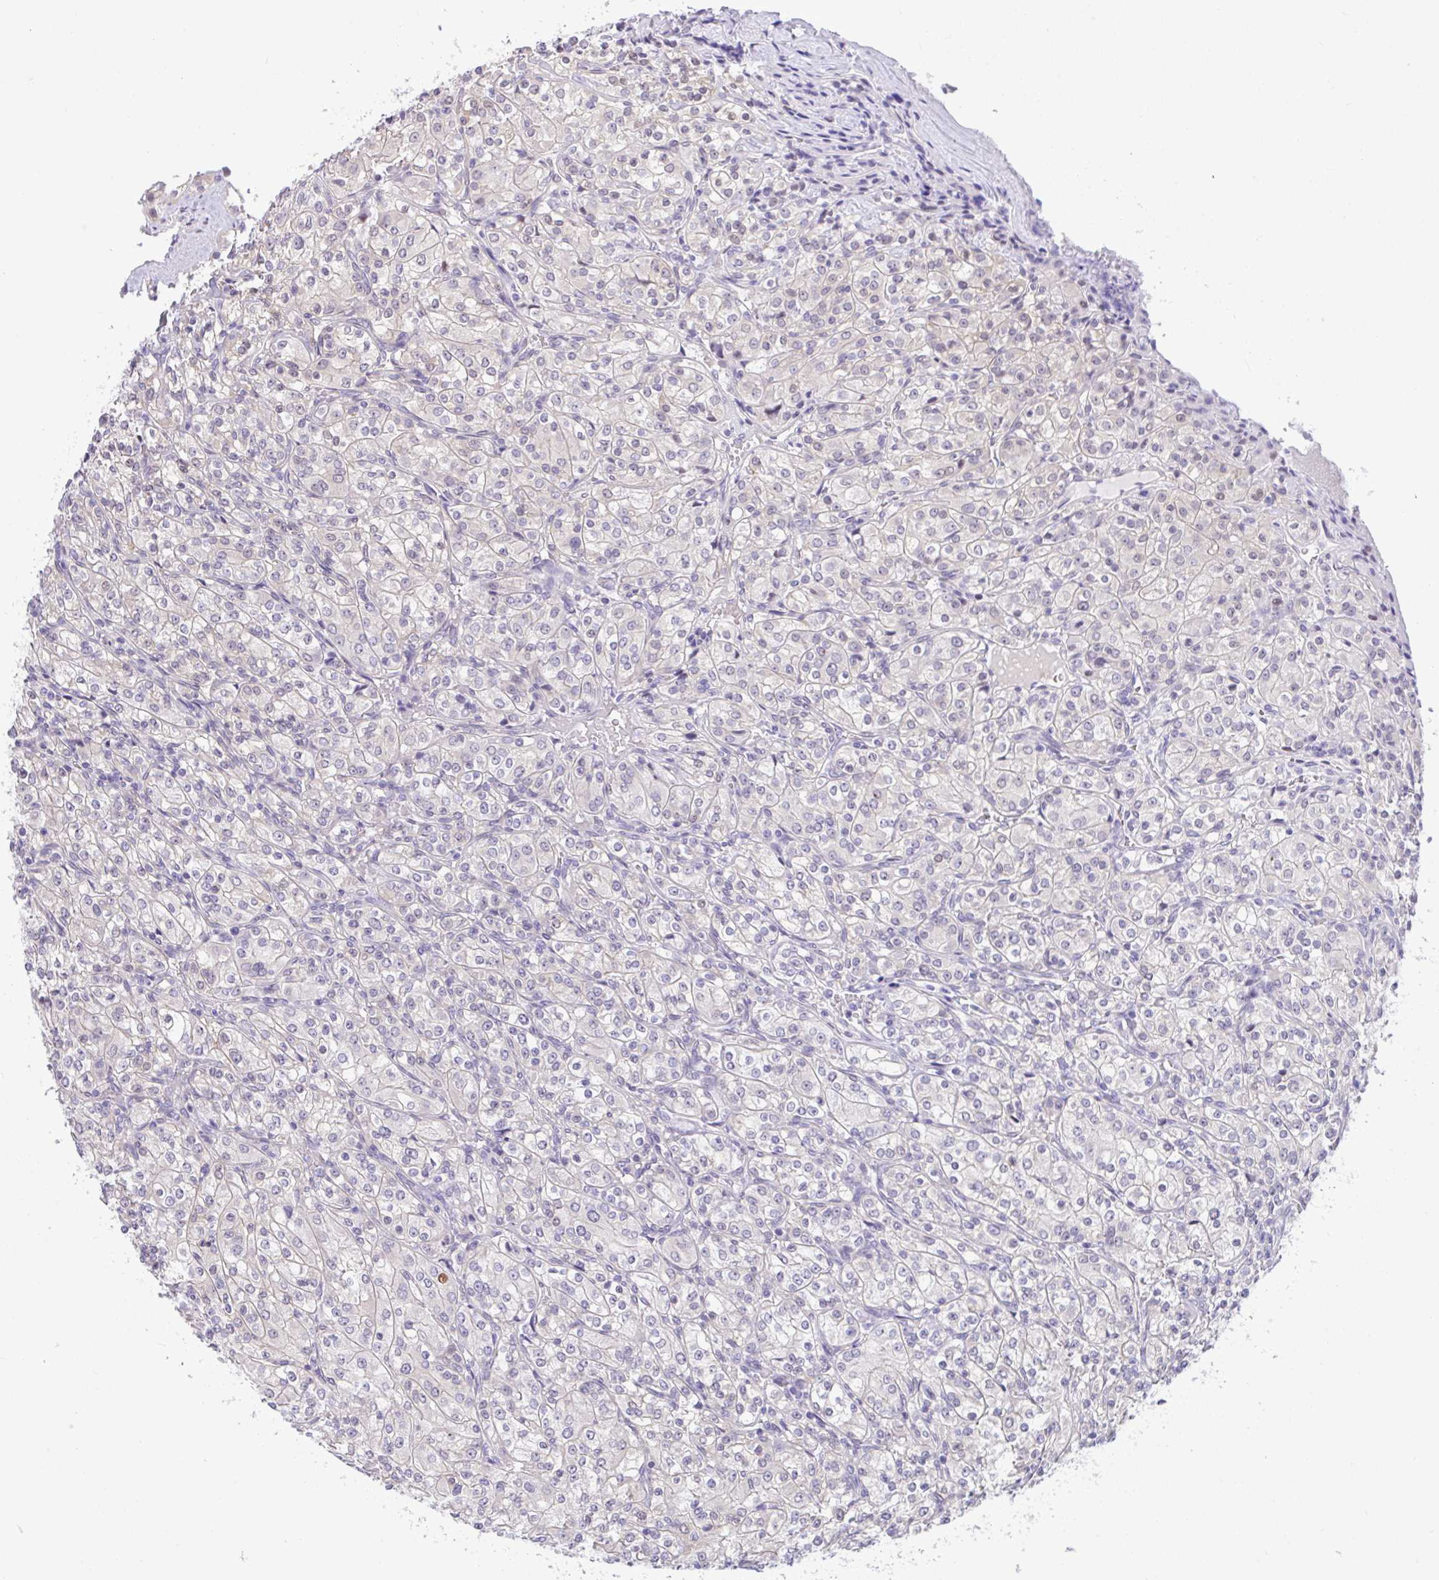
{"staining": {"intensity": "weak", "quantity": "<25%", "location": "nuclear"}, "tissue": "renal cancer", "cell_type": "Tumor cells", "image_type": "cancer", "snomed": [{"axis": "morphology", "description": "Adenocarcinoma, NOS"}, {"axis": "topography", "description": "Kidney"}], "caption": "There is no significant staining in tumor cells of renal cancer.", "gene": "ZNF485", "patient": {"sex": "male", "age": 77}}